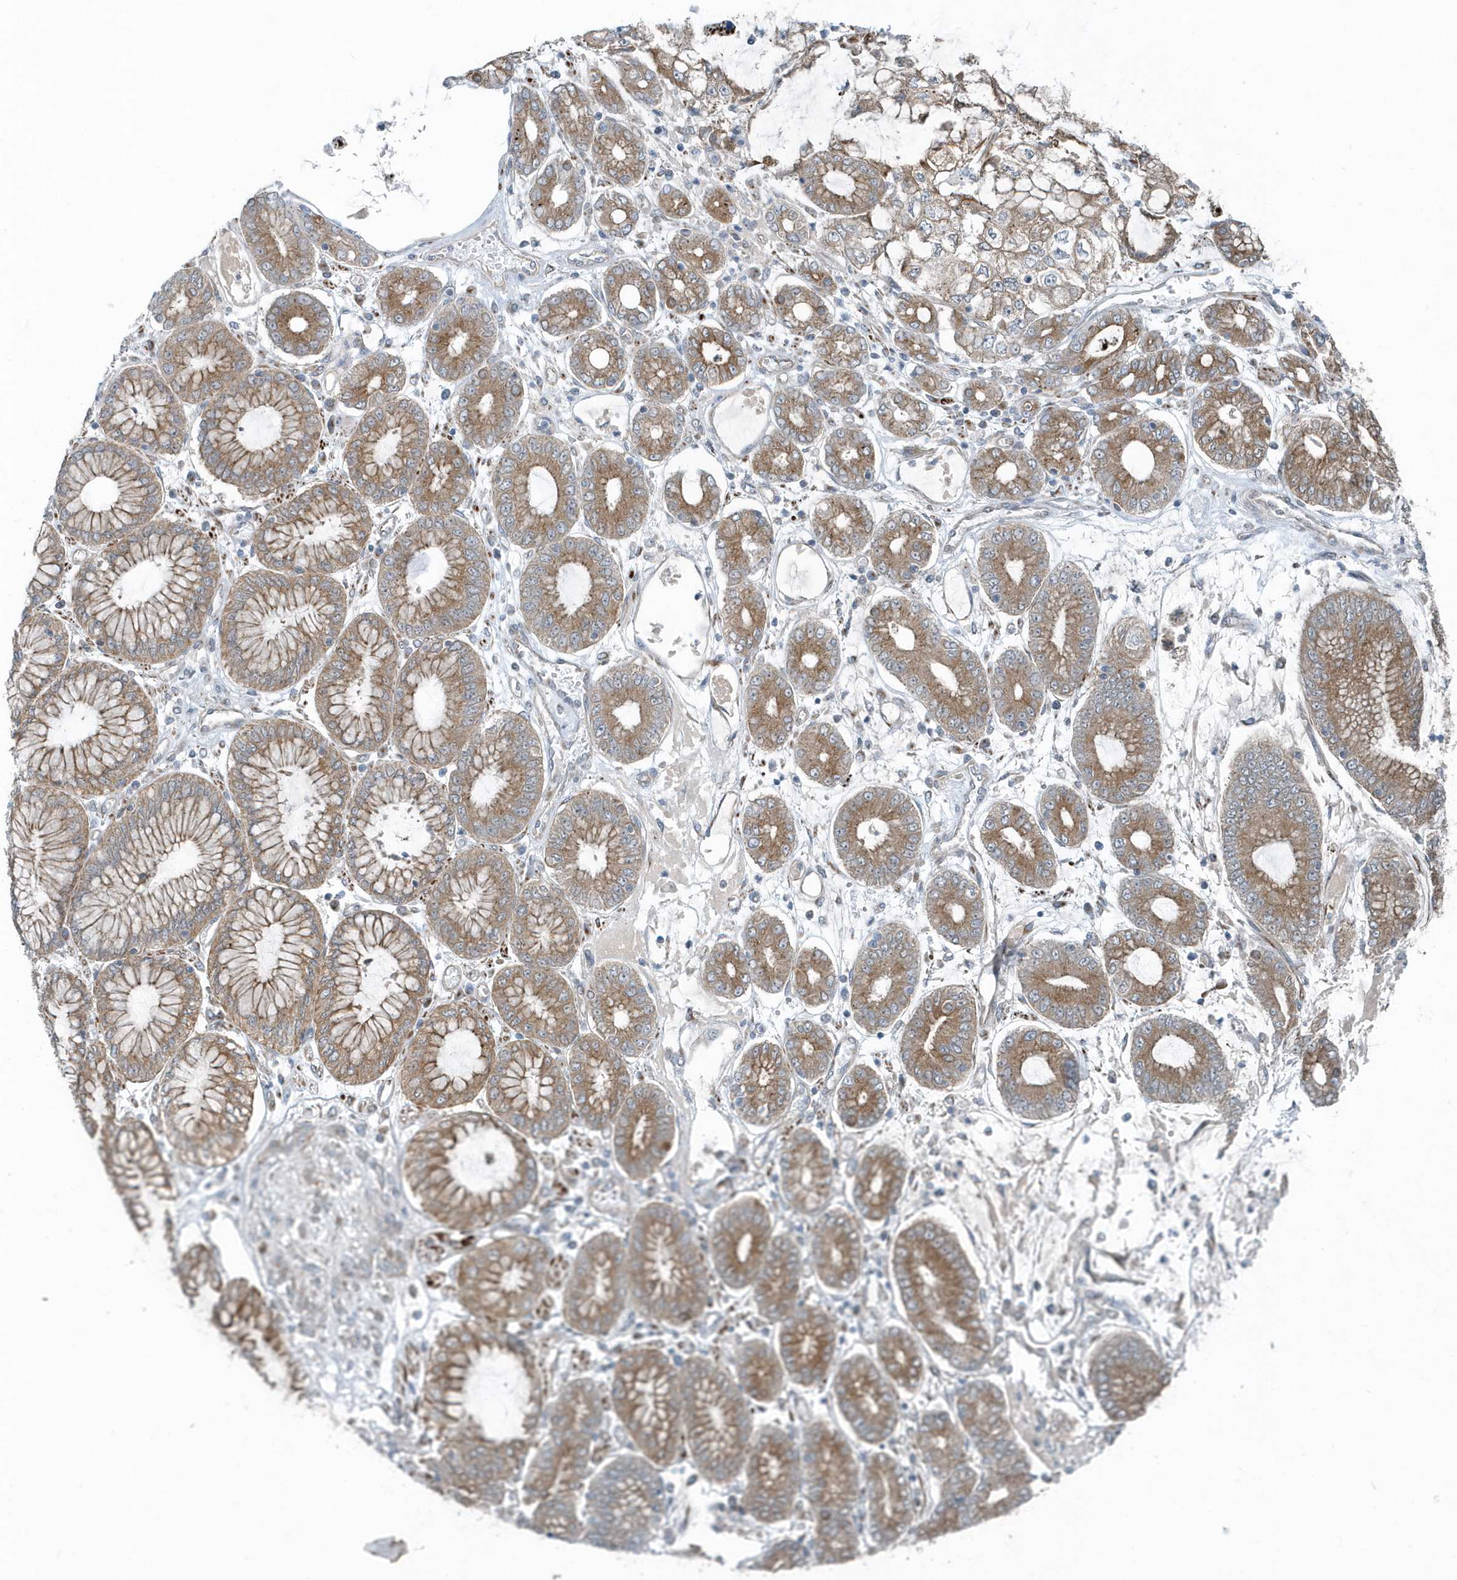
{"staining": {"intensity": "moderate", "quantity": ">75%", "location": "cytoplasmic/membranous"}, "tissue": "stomach cancer", "cell_type": "Tumor cells", "image_type": "cancer", "snomed": [{"axis": "morphology", "description": "Adenocarcinoma, NOS"}, {"axis": "topography", "description": "Stomach"}], "caption": "Stomach cancer (adenocarcinoma) stained with immunohistochemistry demonstrates moderate cytoplasmic/membranous positivity in approximately >75% of tumor cells.", "gene": "GCC2", "patient": {"sex": "male", "age": 76}}